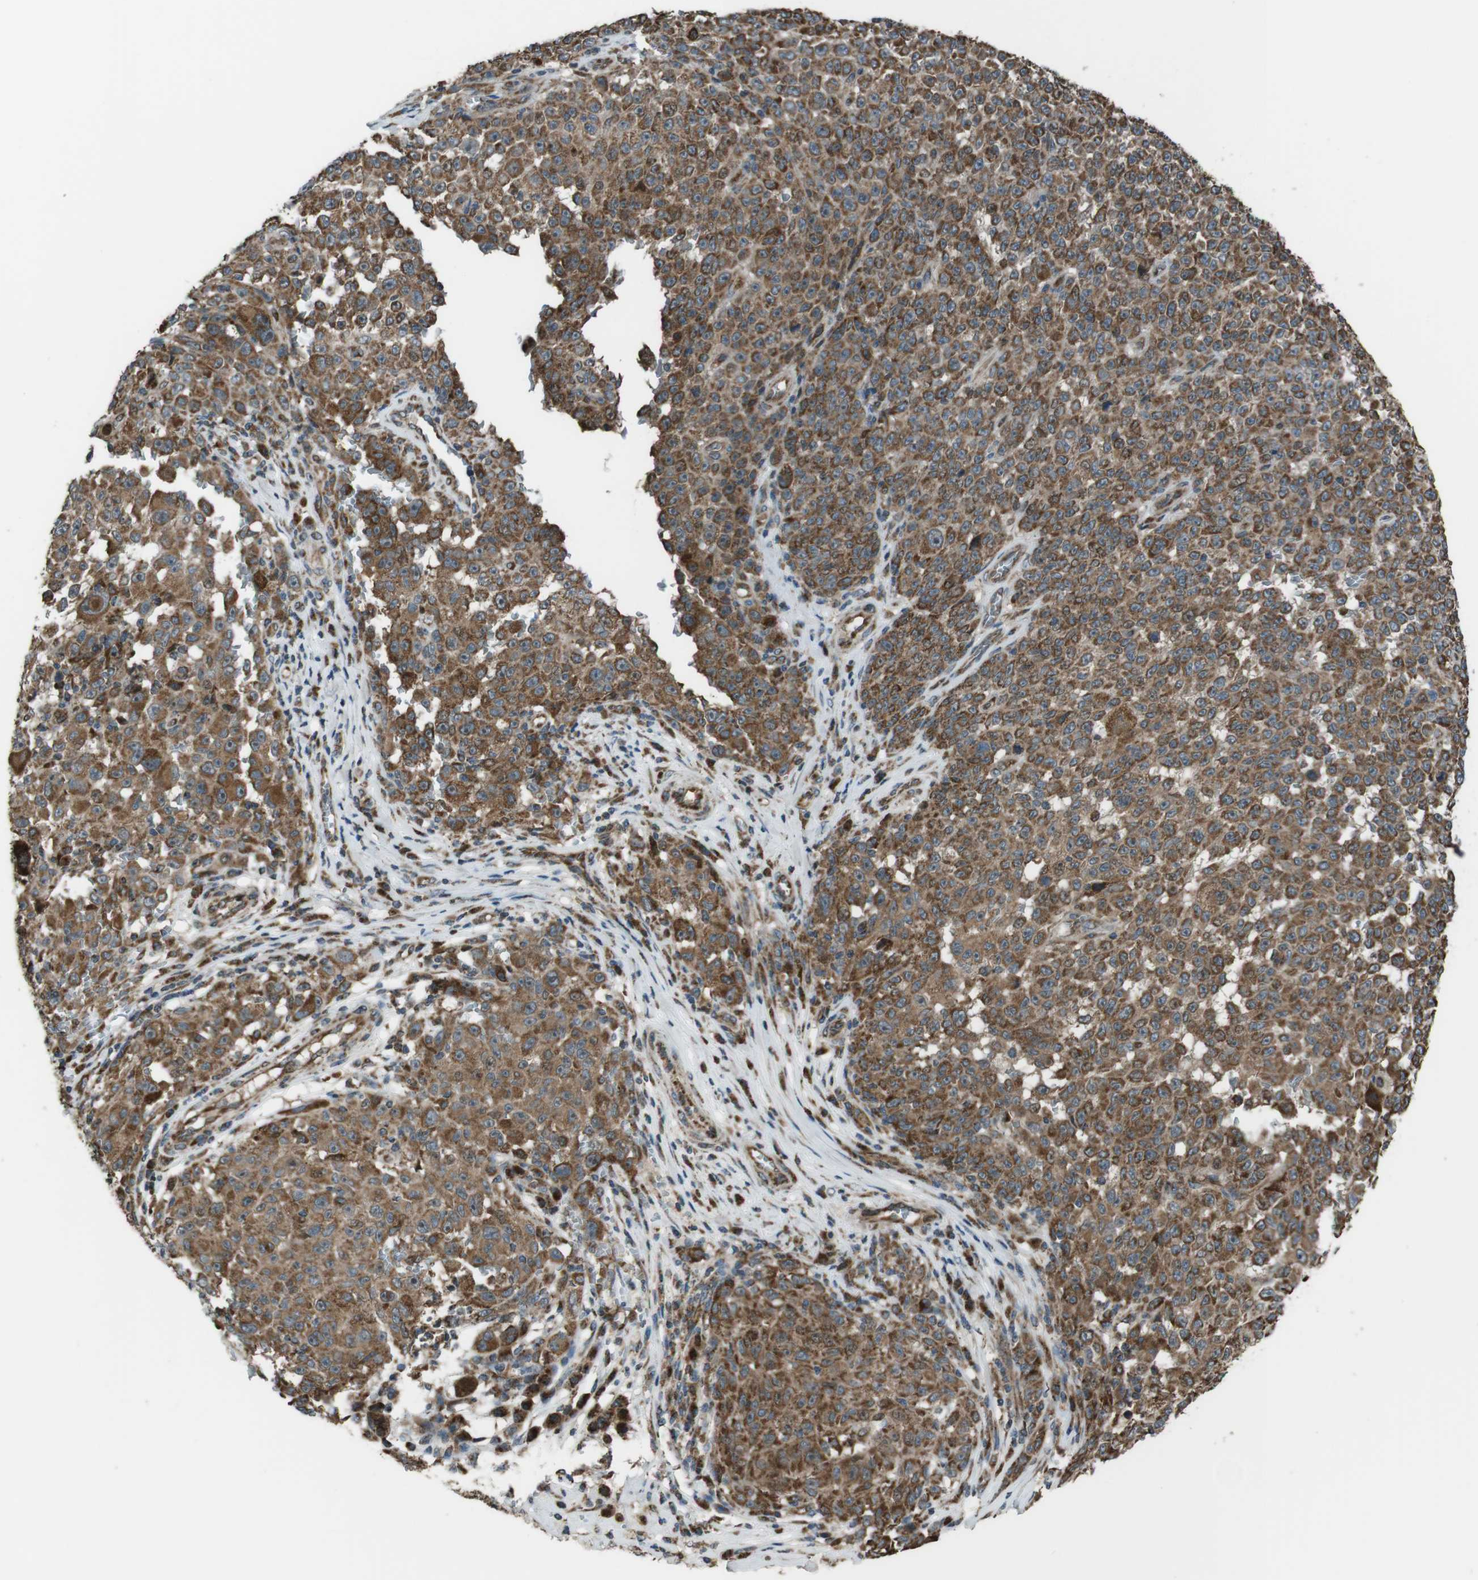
{"staining": {"intensity": "moderate", "quantity": ">75%", "location": "cytoplasmic/membranous"}, "tissue": "melanoma", "cell_type": "Tumor cells", "image_type": "cancer", "snomed": [{"axis": "morphology", "description": "Malignant melanoma, NOS"}, {"axis": "topography", "description": "Skin"}], "caption": "An IHC photomicrograph of neoplastic tissue is shown. Protein staining in brown highlights moderate cytoplasmic/membranous positivity in malignant melanoma within tumor cells. (brown staining indicates protein expression, while blue staining denotes nuclei).", "gene": "GIMAP8", "patient": {"sex": "female", "age": 82}}